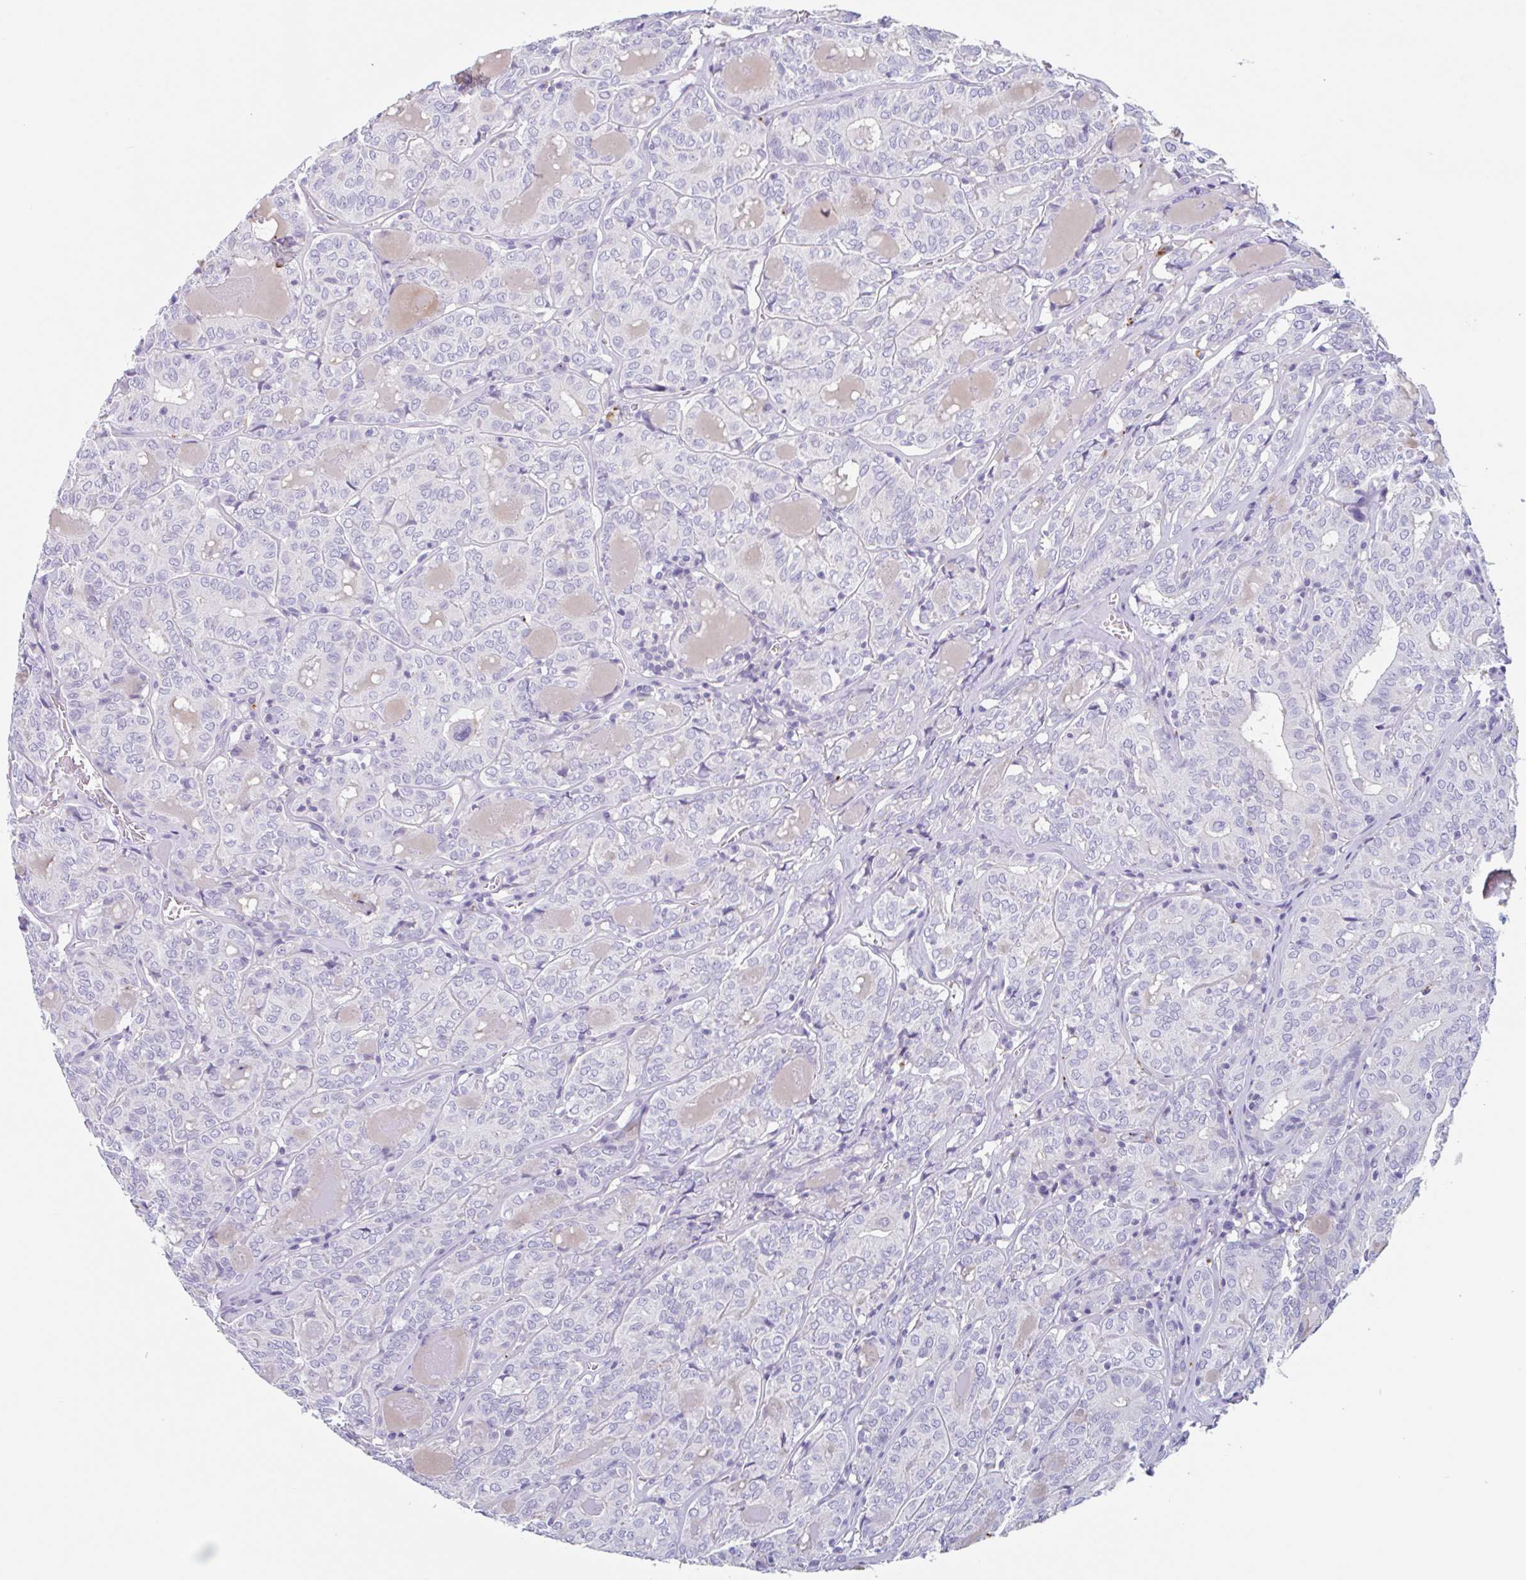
{"staining": {"intensity": "negative", "quantity": "none", "location": "none"}, "tissue": "thyroid cancer", "cell_type": "Tumor cells", "image_type": "cancer", "snomed": [{"axis": "morphology", "description": "Papillary adenocarcinoma, NOS"}, {"axis": "topography", "description": "Thyroid gland"}], "caption": "A high-resolution photomicrograph shows IHC staining of papillary adenocarcinoma (thyroid), which demonstrates no significant positivity in tumor cells.", "gene": "LENG9", "patient": {"sex": "female", "age": 72}}